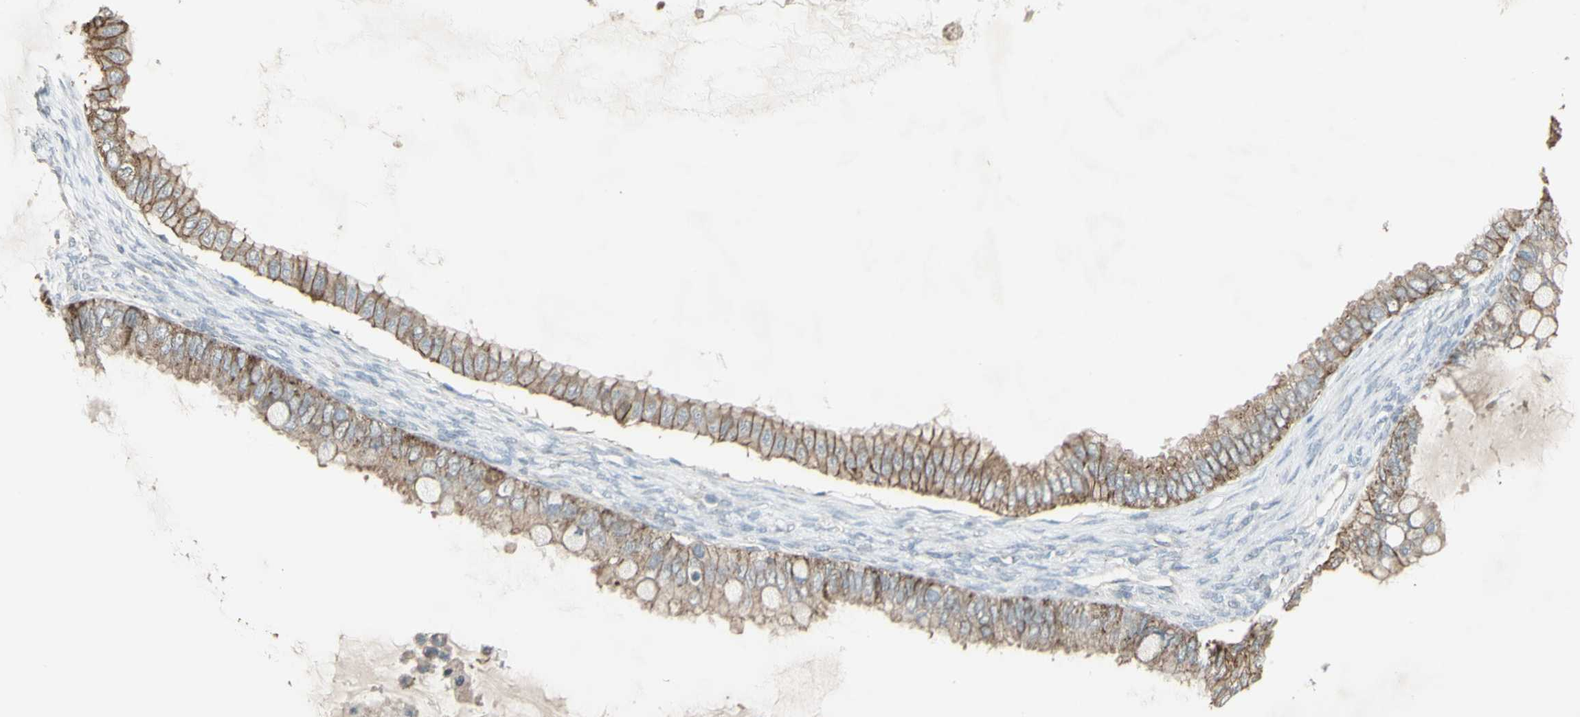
{"staining": {"intensity": "weak", "quantity": ">75%", "location": "cytoplasmic/membranous"}, "tissue": "ovarian cancer", "cell_type": "Tumor cells", "image_type": "cancer", "snomed": [{"axis": "morphology", "description": "Cystadenocarcinoma, mucinous, NOS"}, {"axis": "topography", "description": "Ovary"}], "caption": "Human mucinous cystadenocarcinoma (ovarian) stained for a protein (brown) reveals weak cytoplasmic/membranous positive expression in approximately >75% of tumor cells.", "gene": "FXYD3", "patient": {"sex": "female", "age": 80}}